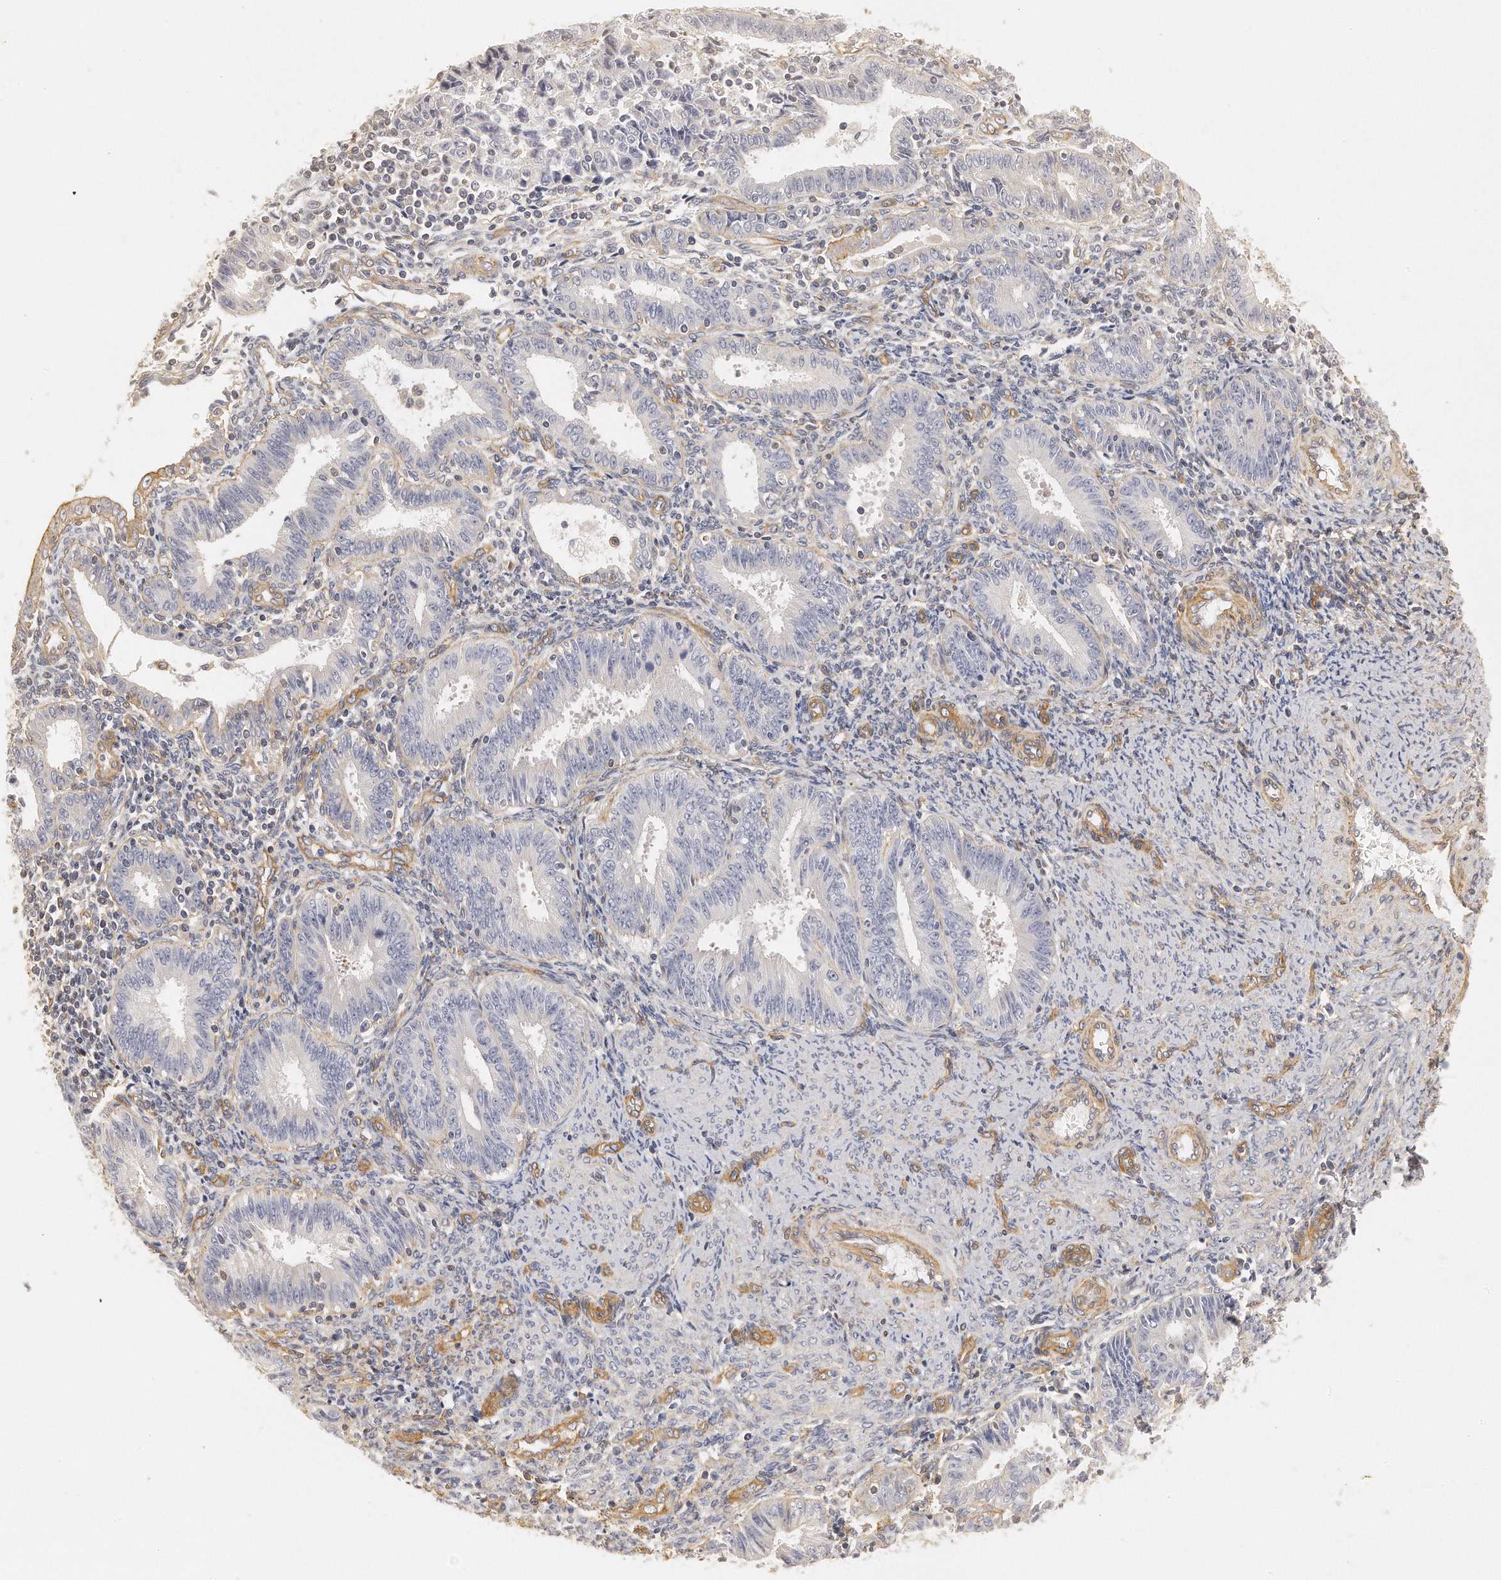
{"staining": {"intensity": "negative", "quantity": "none", "location": "none"}, "tissue": "endometrial cancer", "cell_type": "Tumor cells", "image_type": "cancer", "snomed": [{"axis": "morphology", "description": "Adenocarcinoma, NOS"}, {"axis": "topography", "description": "Endometrium"}], "caption": "High power microscopy histopathology image of an immunohistochemistry histopathology image of endometrial cancer, revealing no significant staining in tumor cells.", "gene": "CHST7", "patient": {"sex": "female", "age": 42}}